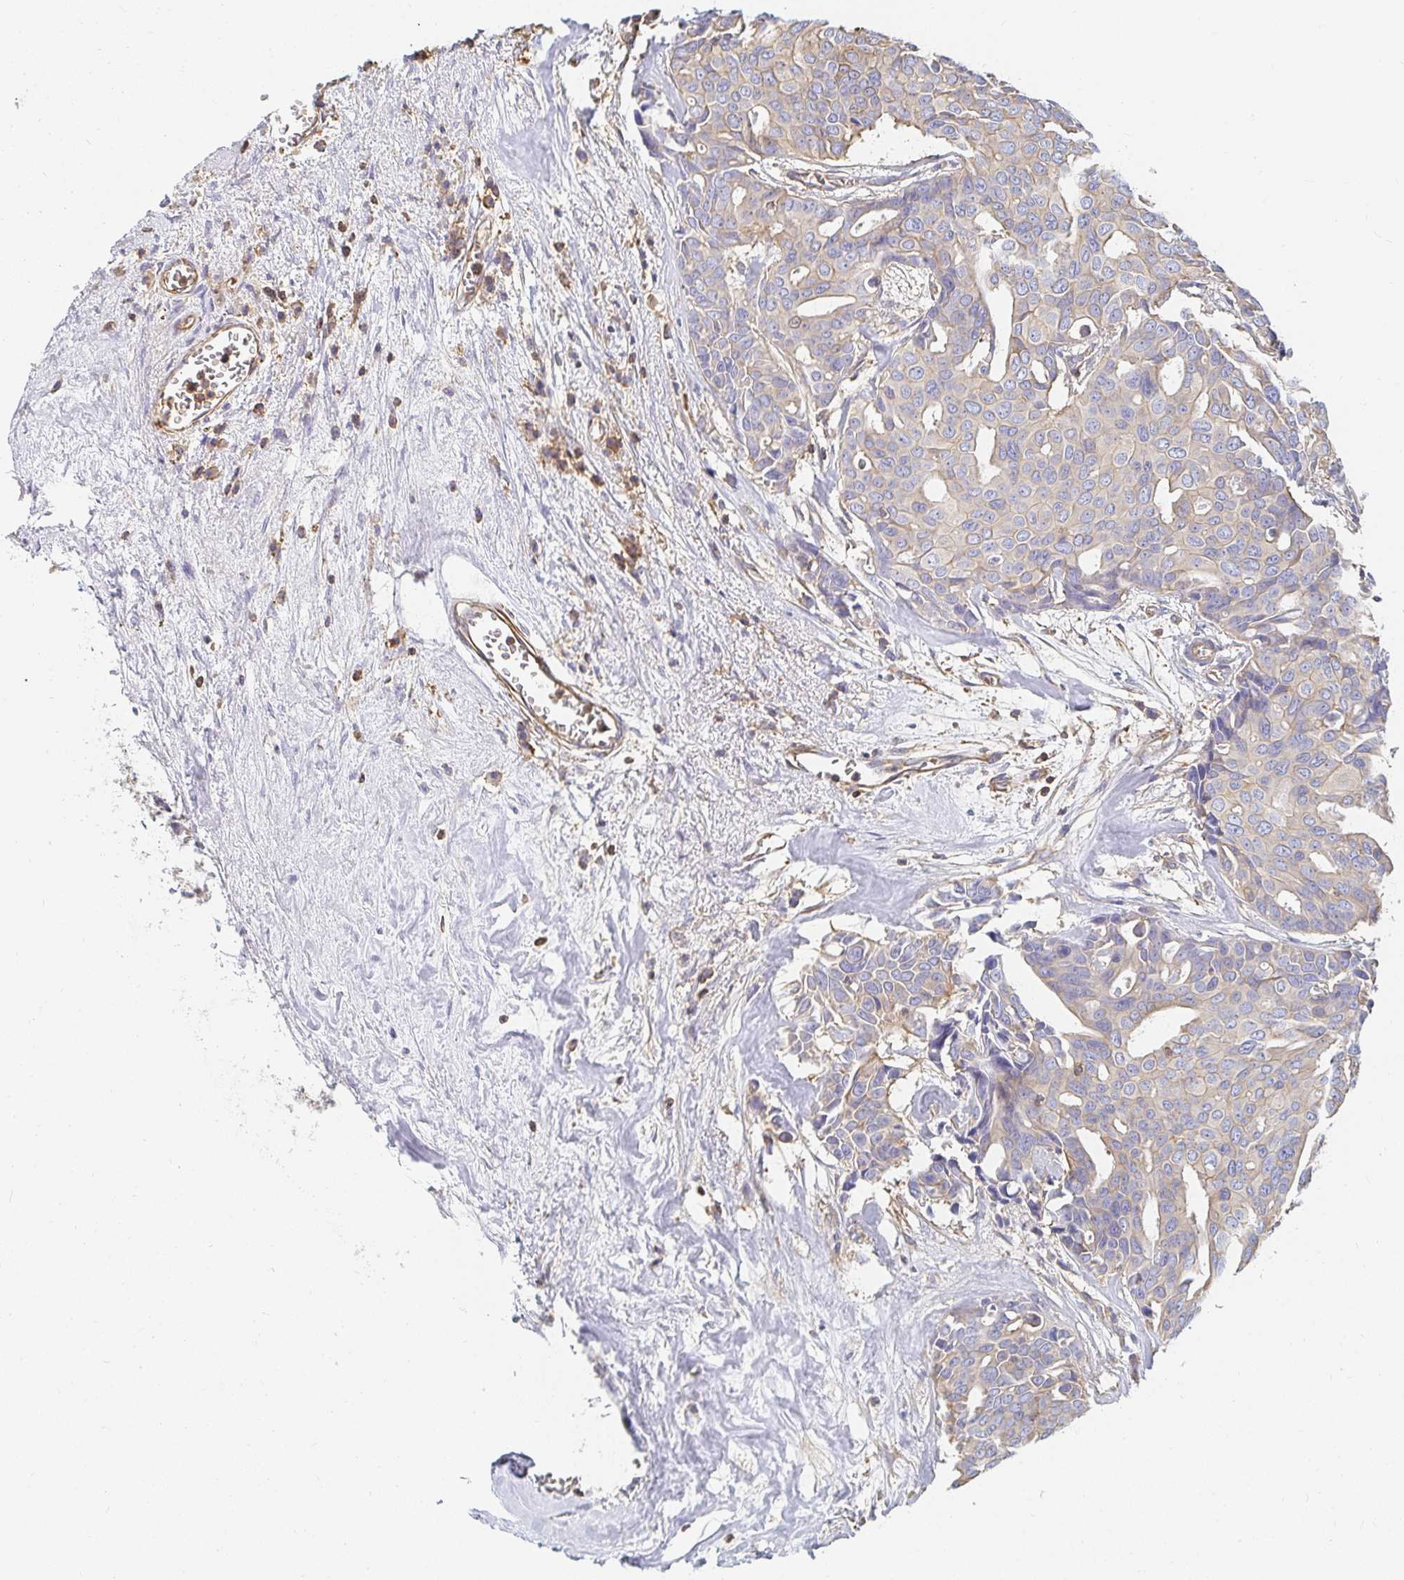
{"staining": {"intensity": "weak", "quantity": "25%-75%", "location": "cytoplasmic/membranous"}, "tissue": "breast cancer", "cell_type": "Tumor cells", "image_type": "cancer", "snomed": [{"axis": "morphology", "description": "Duct carcinoma"}, {"axis": "topography", "description": "Breast"}], "caption": "Brown immunohistochemical staining in breast intraductal carcinoma displays weak cytoplasmic/membranous positivity in about 25%-75% of tumor cells.", "gene": "TSPAN19", "patient": {"sex": "female", "age": 54}}